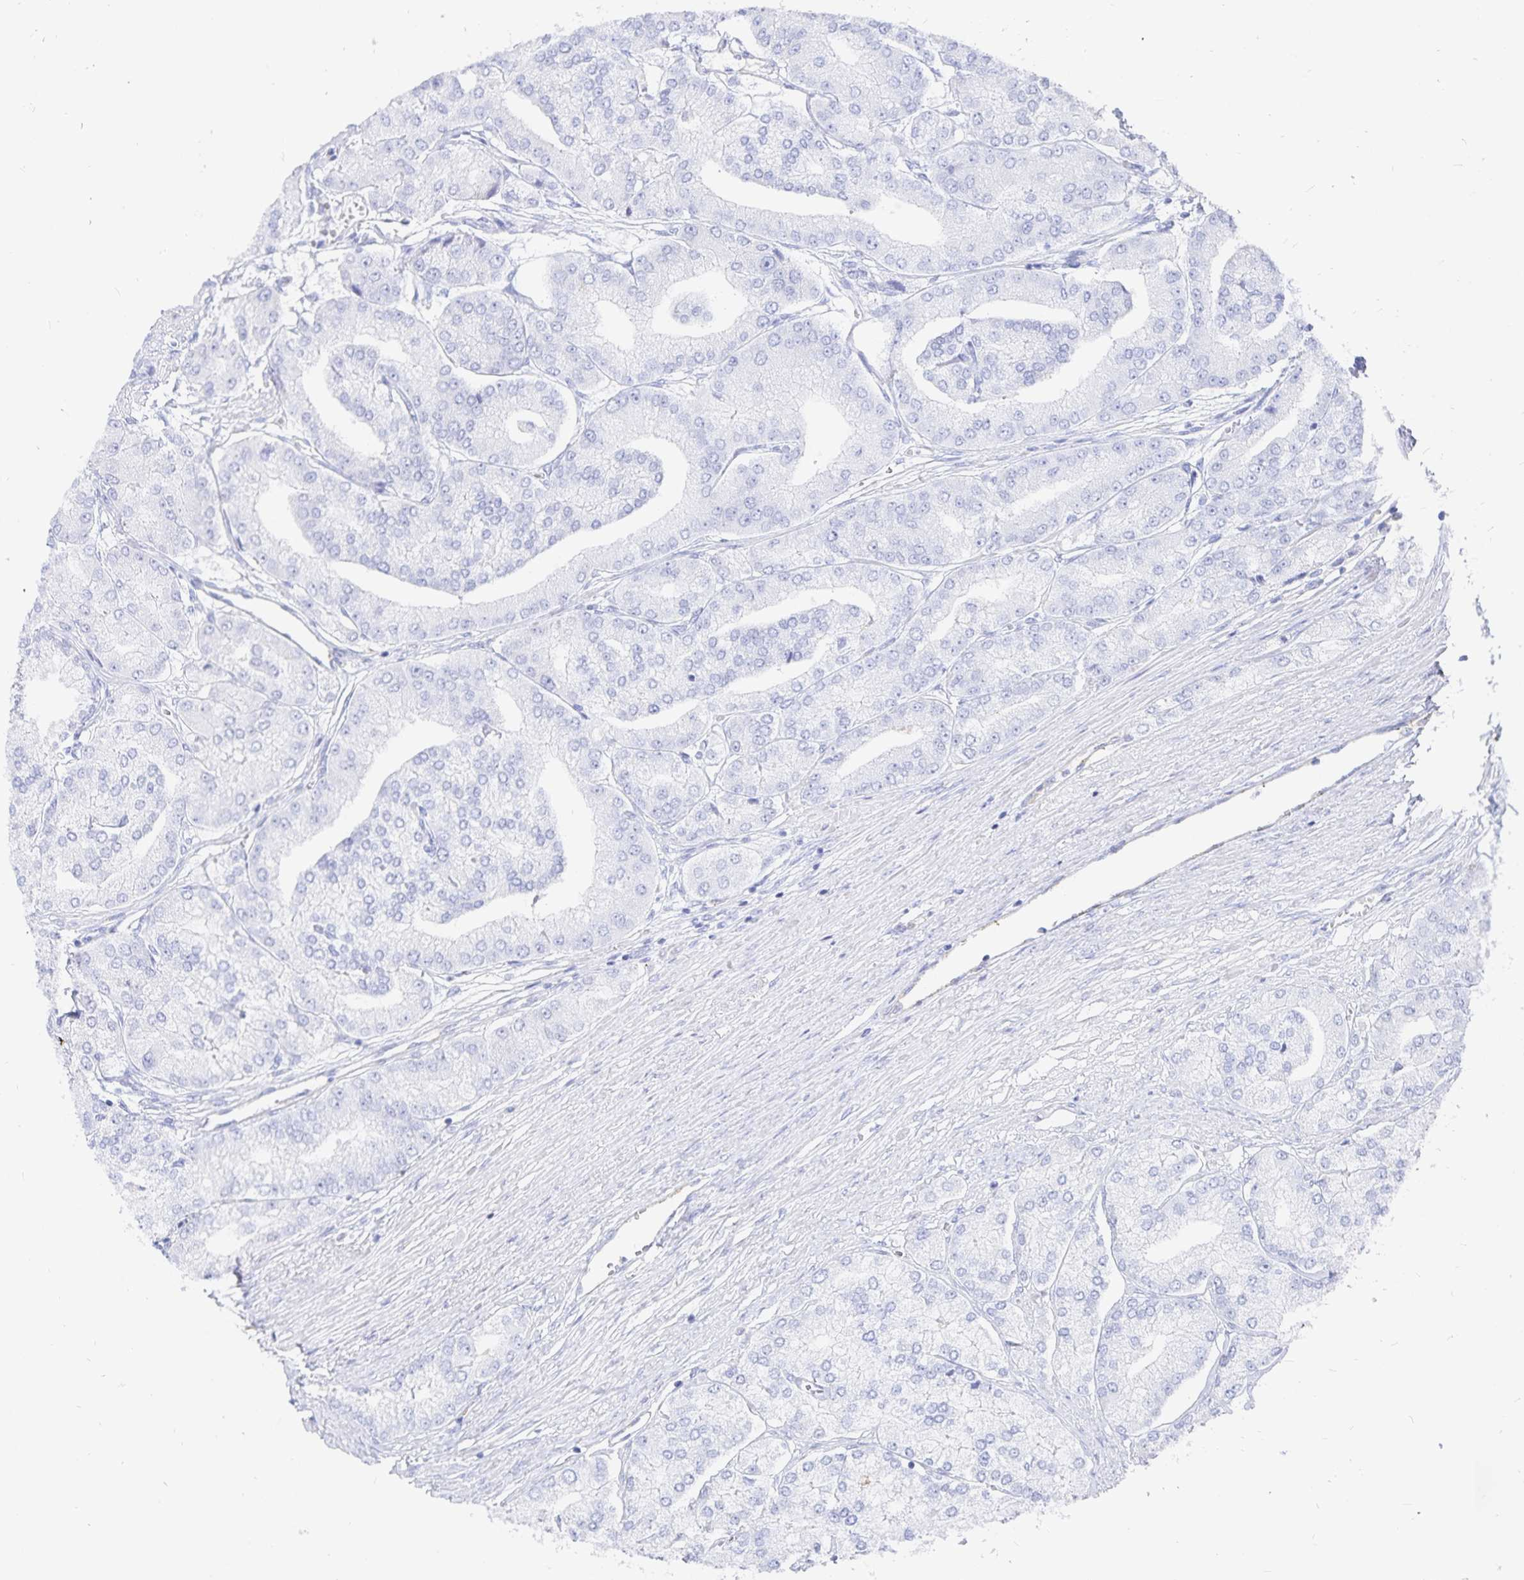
{"staining": {"intensity": "negative", "quantity": "none", "location": "none"}, "tissue": "prostate cancer", "cell_type": "Tumor cells", "image_type": "cancer", "snomed": [{"axis": "morphology", "description": "Adenocarcinoma, High grade"}, {"axis": "topography", "description": "Prostate"}], "caption": "Prostate cancer (high-grade adenocarcinoma) was stained to show a protein in brown. There is no significant staining in tumor cells.", "gene": "INSL5", "patient": {"sex": "male", "age": 61}}